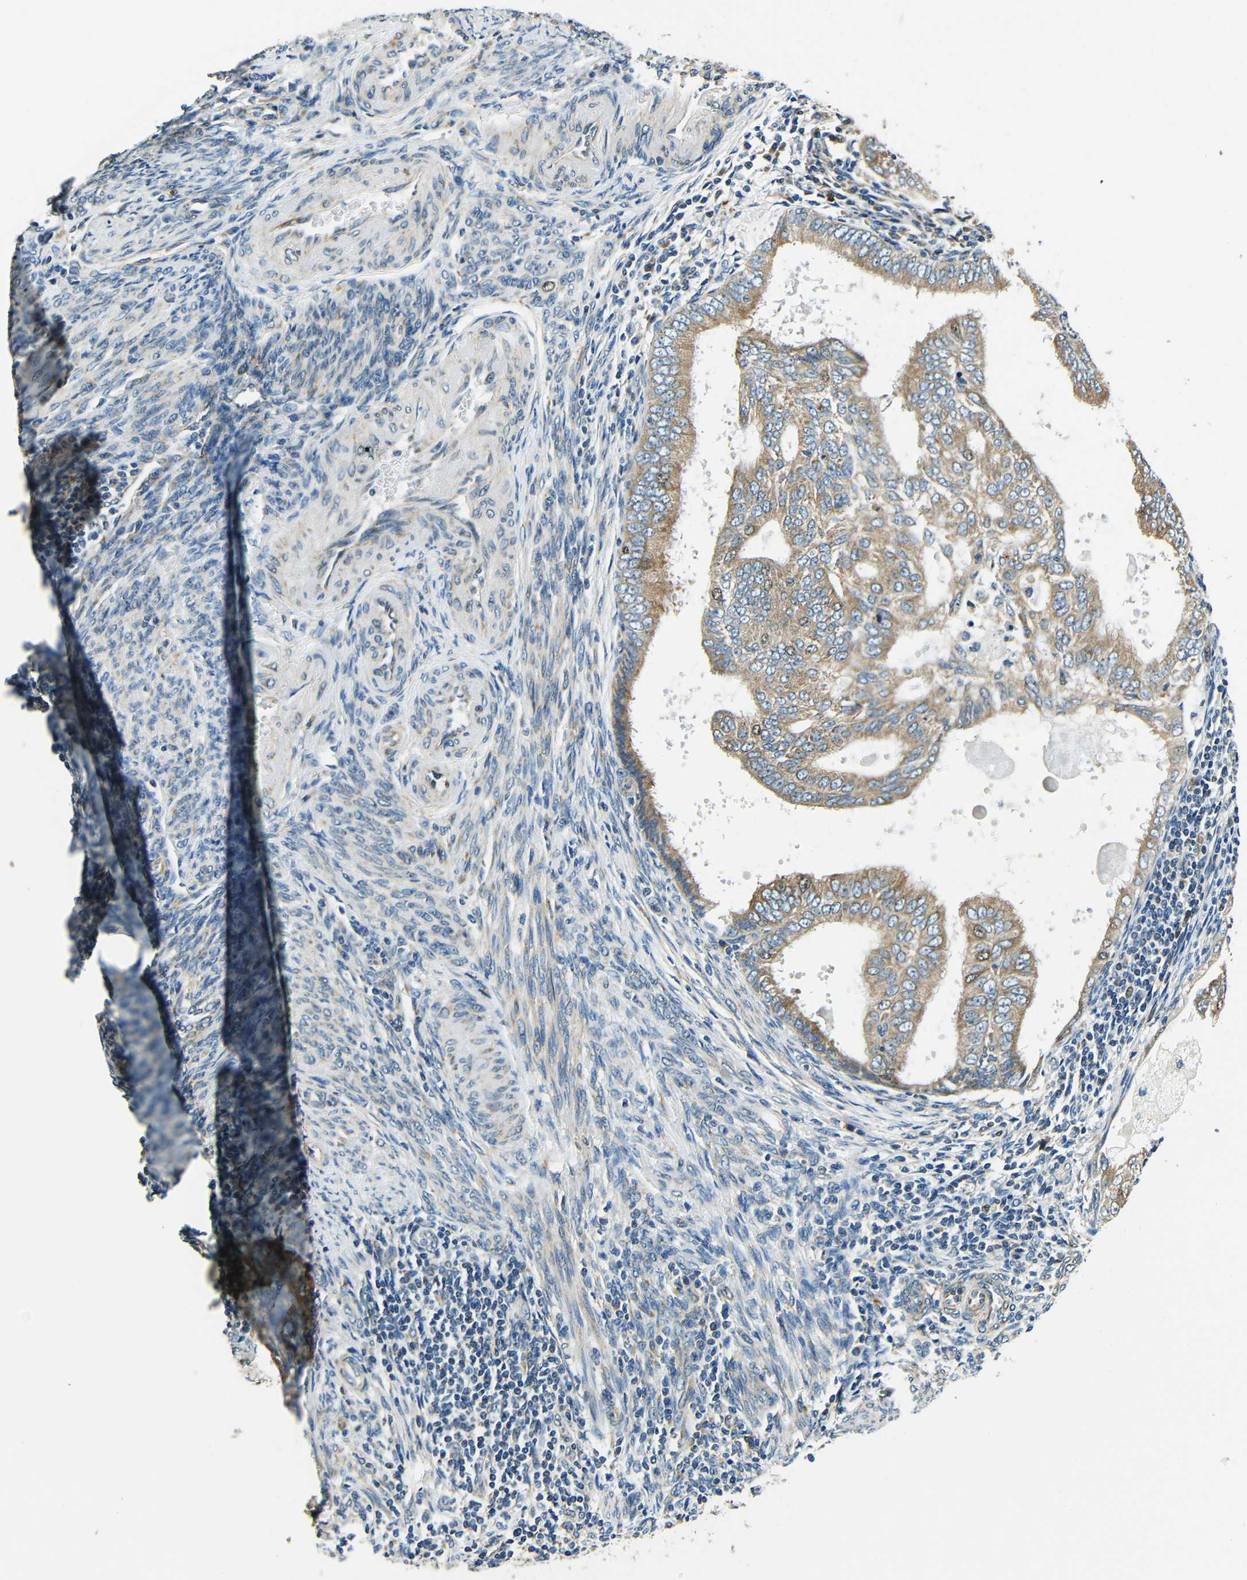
{"staining": {"intensity": "moderate", "quantity": ">75%", "location": "cytoplasmic/membranous"}, "tissue": "endometrial cancer", "cell_type": "Tumor cells", "image_type": "cancer", "snomed": [{"axis": "morphology", "description": "Adenocarcinoma, NOS"}, {"axis": "topography", "description": "Endometrium"}], "caption": "A high-resolution histopathology image shows immunohistochemistry staining of endometrial cancer (adenocarcinoma), which reveals moderate cytoplasmic/membranous staining in approximately >75% of tumor cells.", "gene": "VAPB", "patient": {"sex": "female", "age": 58}}